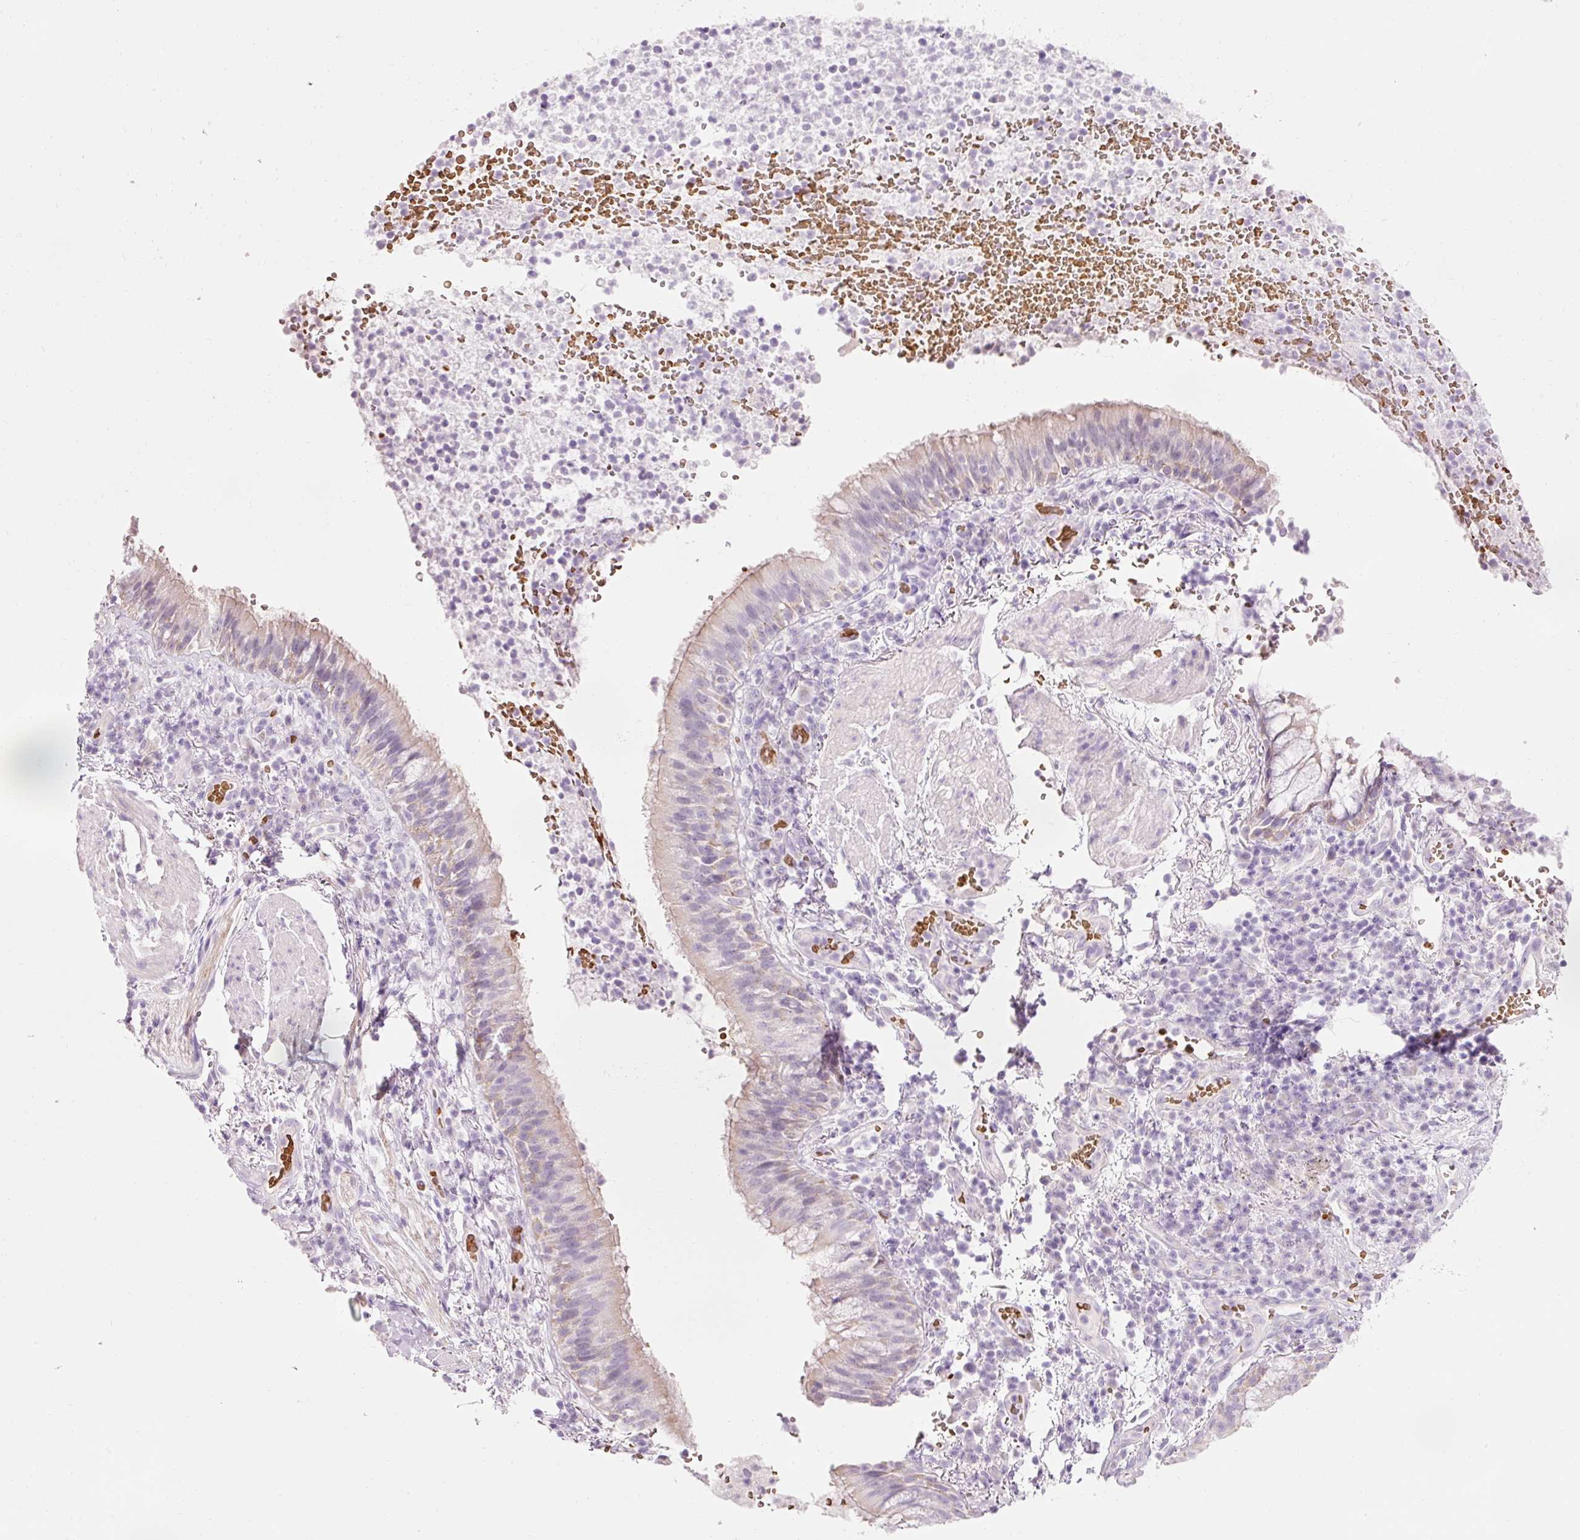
{"staining": {"intensity": "negative", "quantity": "none", "location": "none"}, "tissue": "bronchus", "cell_type": "Respiratory epithelial cells", "image_type": "normal", "snomed": [{"axis": "morphology", "description": "Normal tissue, NOS"}, {"axis": "topography", "description": "Cartilage tissue"}, {"axis": "topography", "description": "Bronchus"}], "caption": "Respiratory epithelial cells are negative for protein expression in benign human bronchus. Nuclei are stained in blue.", "gene": "DHRS11", "patient": {"sex": "male", "age": 56}}